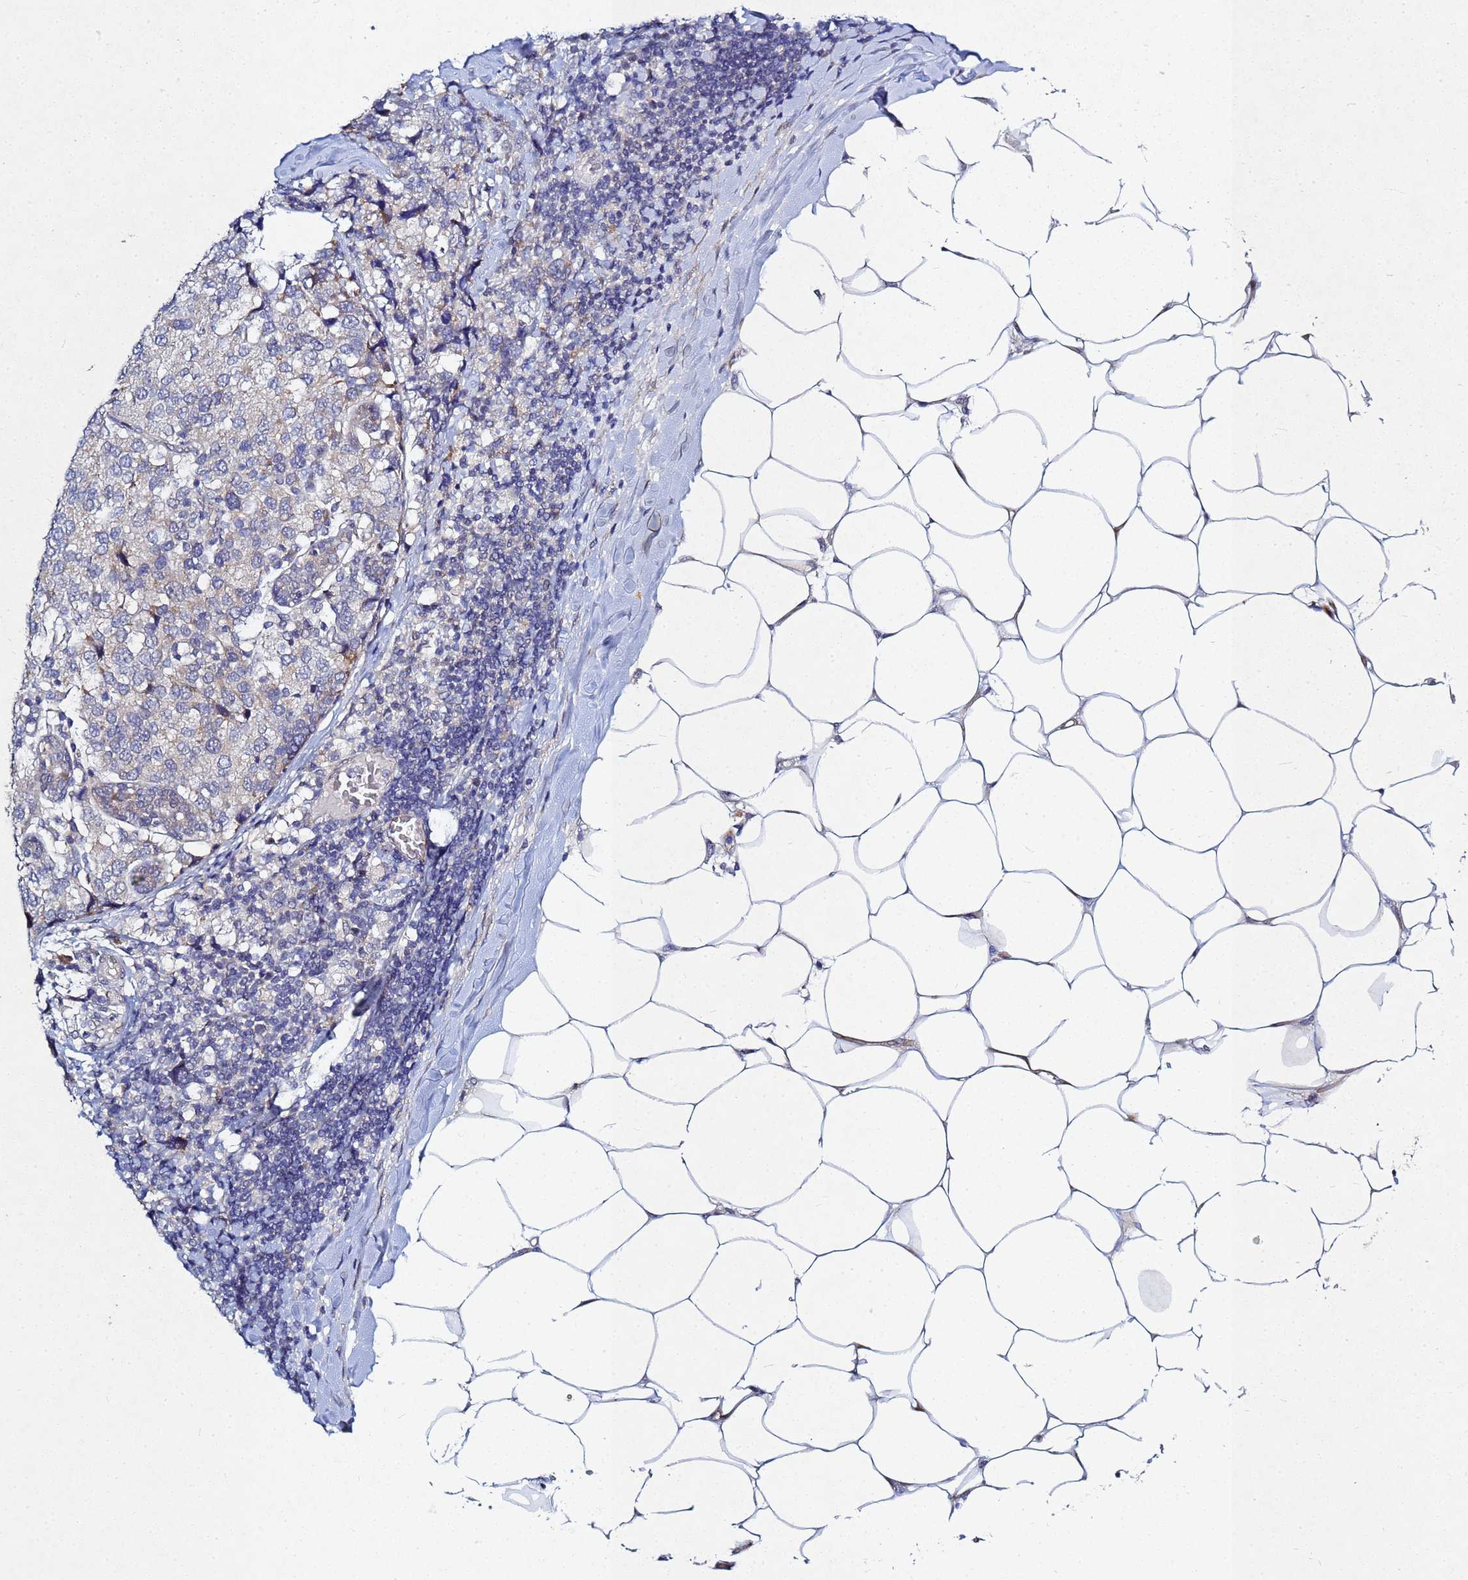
{"staining": {"intensity": "moderate", "quantity": "<25%", "location": "cytoplasmic/membranous"}, "tissue": "breast cancer", "cell_type": "Tumor cells", "image_type": "cancer", "snomed": [{"axis": "morphology", "description": "Lobular carcinoma"}, {"axis": "topography", "description": "Breast"}], "caption": "A low amount of moderate cytoplasmic/membranous staining is seen in approximately <25% of tumor cells in breast cancer tissue.", "gene": "TNPO2", "patient": {"sex": "female", "age": 59}}